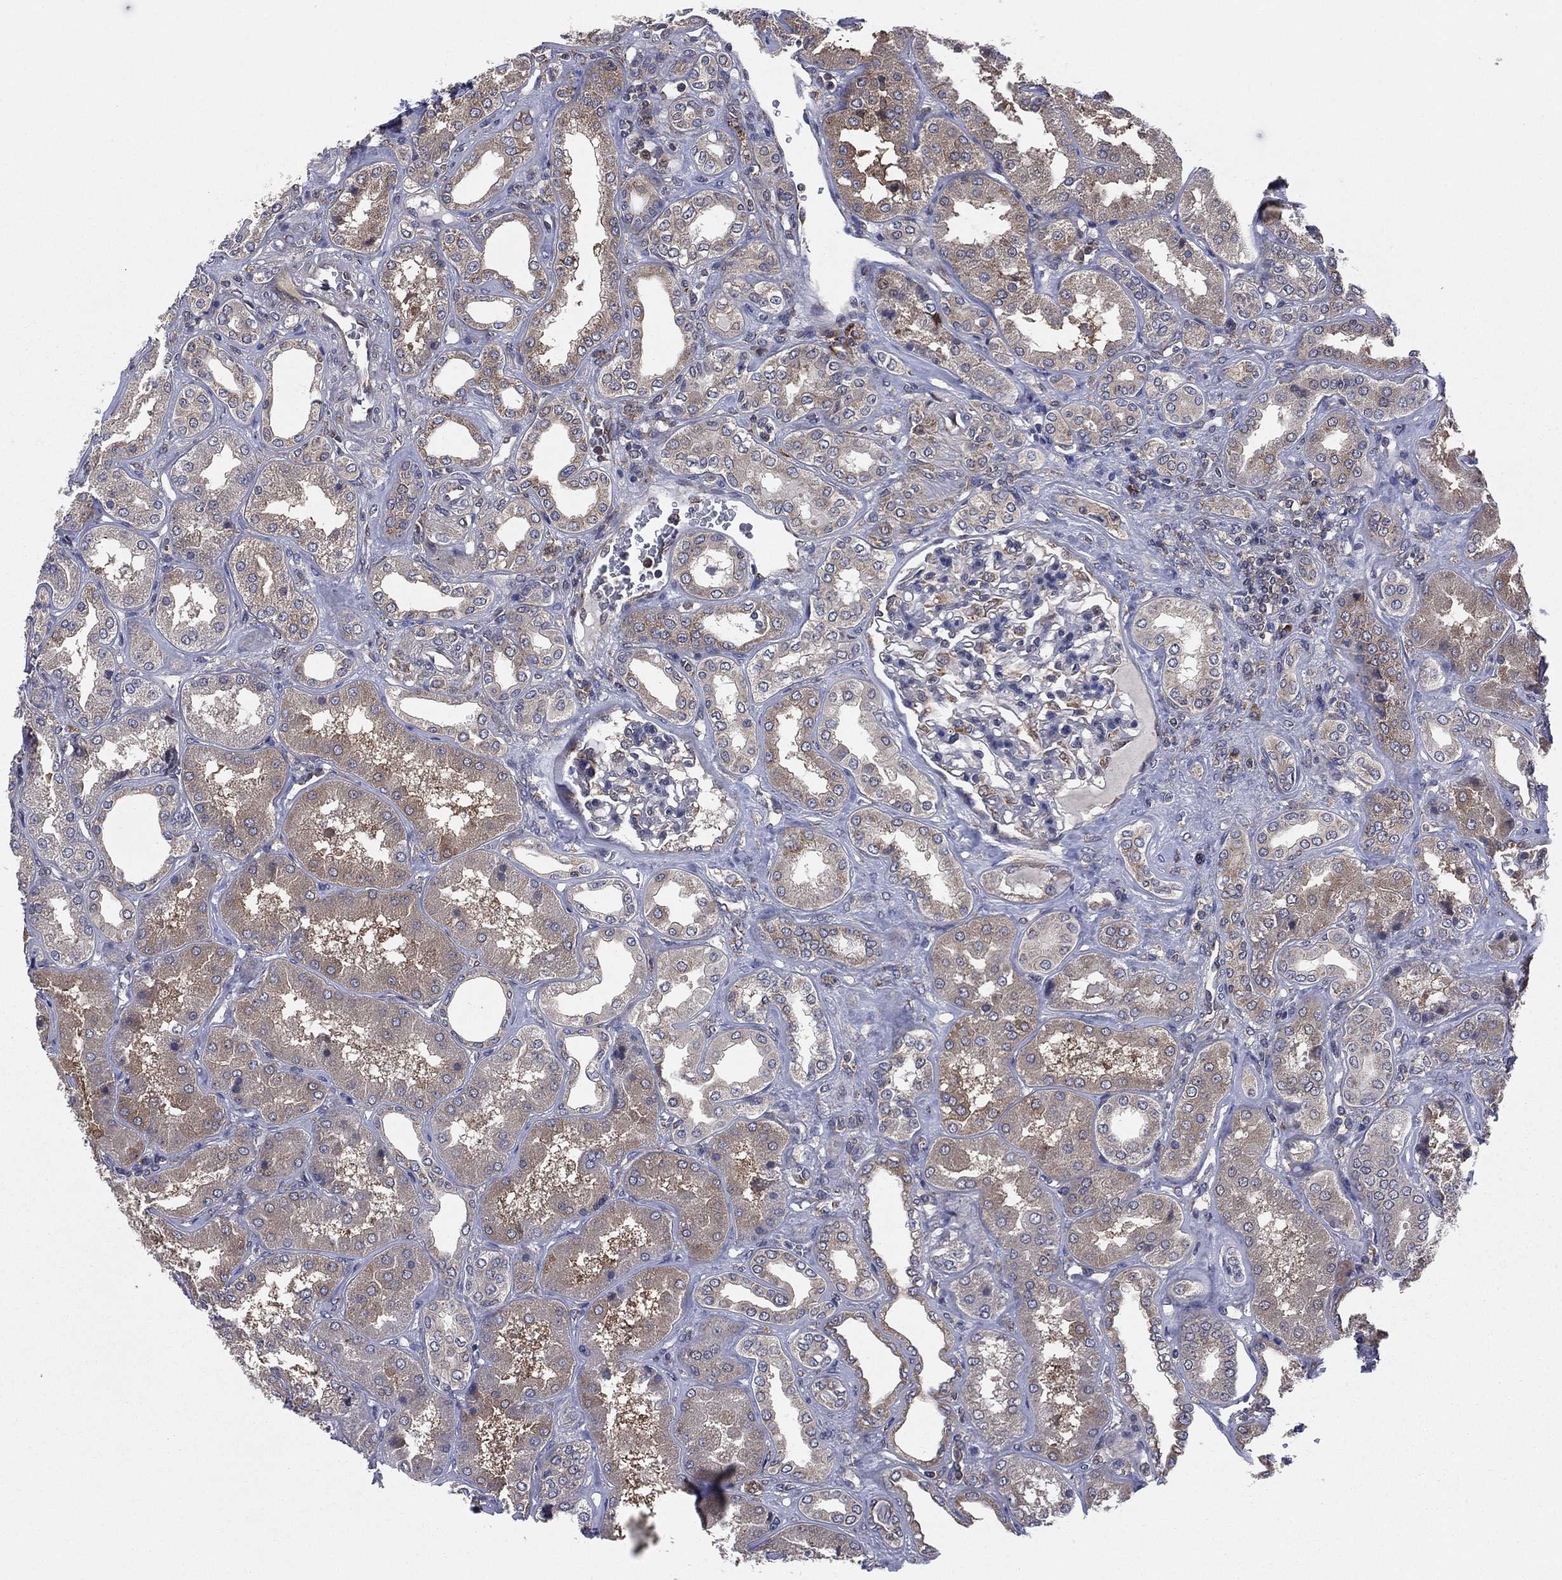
{"staining": {"intensity": "moderate", "quantity": "<25%", "location": "cytoplasmic/membranous"}, "tissue": "kidney", "cell_type": "Cells in glomeruli", "image_type": "normal", "snomed": [{"axis": "morphology", "description": "Normal tissue, NOS"}, {"axis": "topography", "description": "Kidney"}], "caption": "This micrograph reveals IHC staining of normal human kidney, with low moderate cytoplasmic/membranous positivity in approximately <25% of cells in glomeruli.", "gene": "C2orf76", "patient": {"sex": "female", "age": 56}}